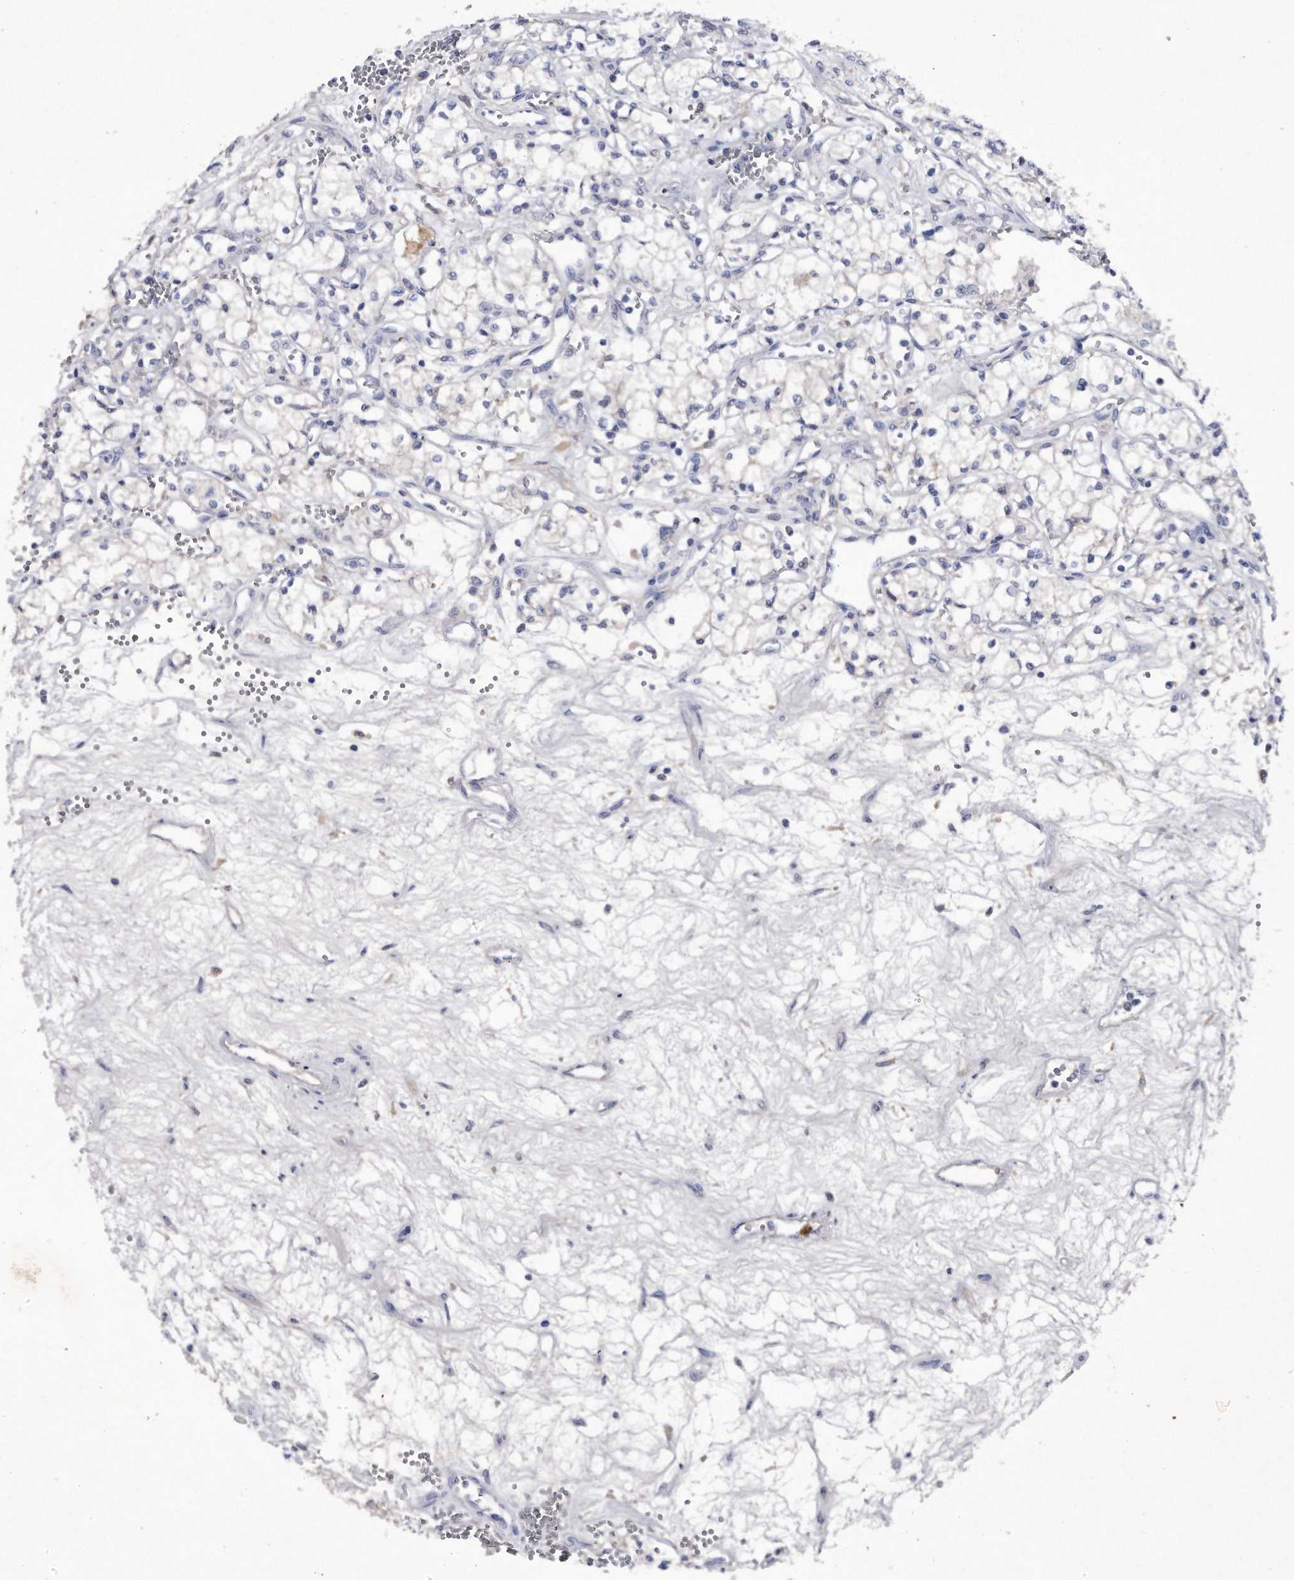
{"staining": {"intensity": "negative", "quantity": "none", "location": "none"}, "tissue": "renal cancer", "cell_type": "Tumor cells", "image_type": "cancer", "snomed": [{"axis": "morphology", "description": "Adenocarcinoma, NOS"}, {"axis": "topography", "description": "Kidney"}], "caption": "Tumor cells are negative for protein expression in human renal cancer. Brightfield microscopy of immunohistochemistry (IHC) stained with DAB (3,3'-diaminobenzidine) (brown) and hematoxylin (blue), captured at high magnification.", "gene": "ASNS", "patient": {"sex": "male", "age": 59}}